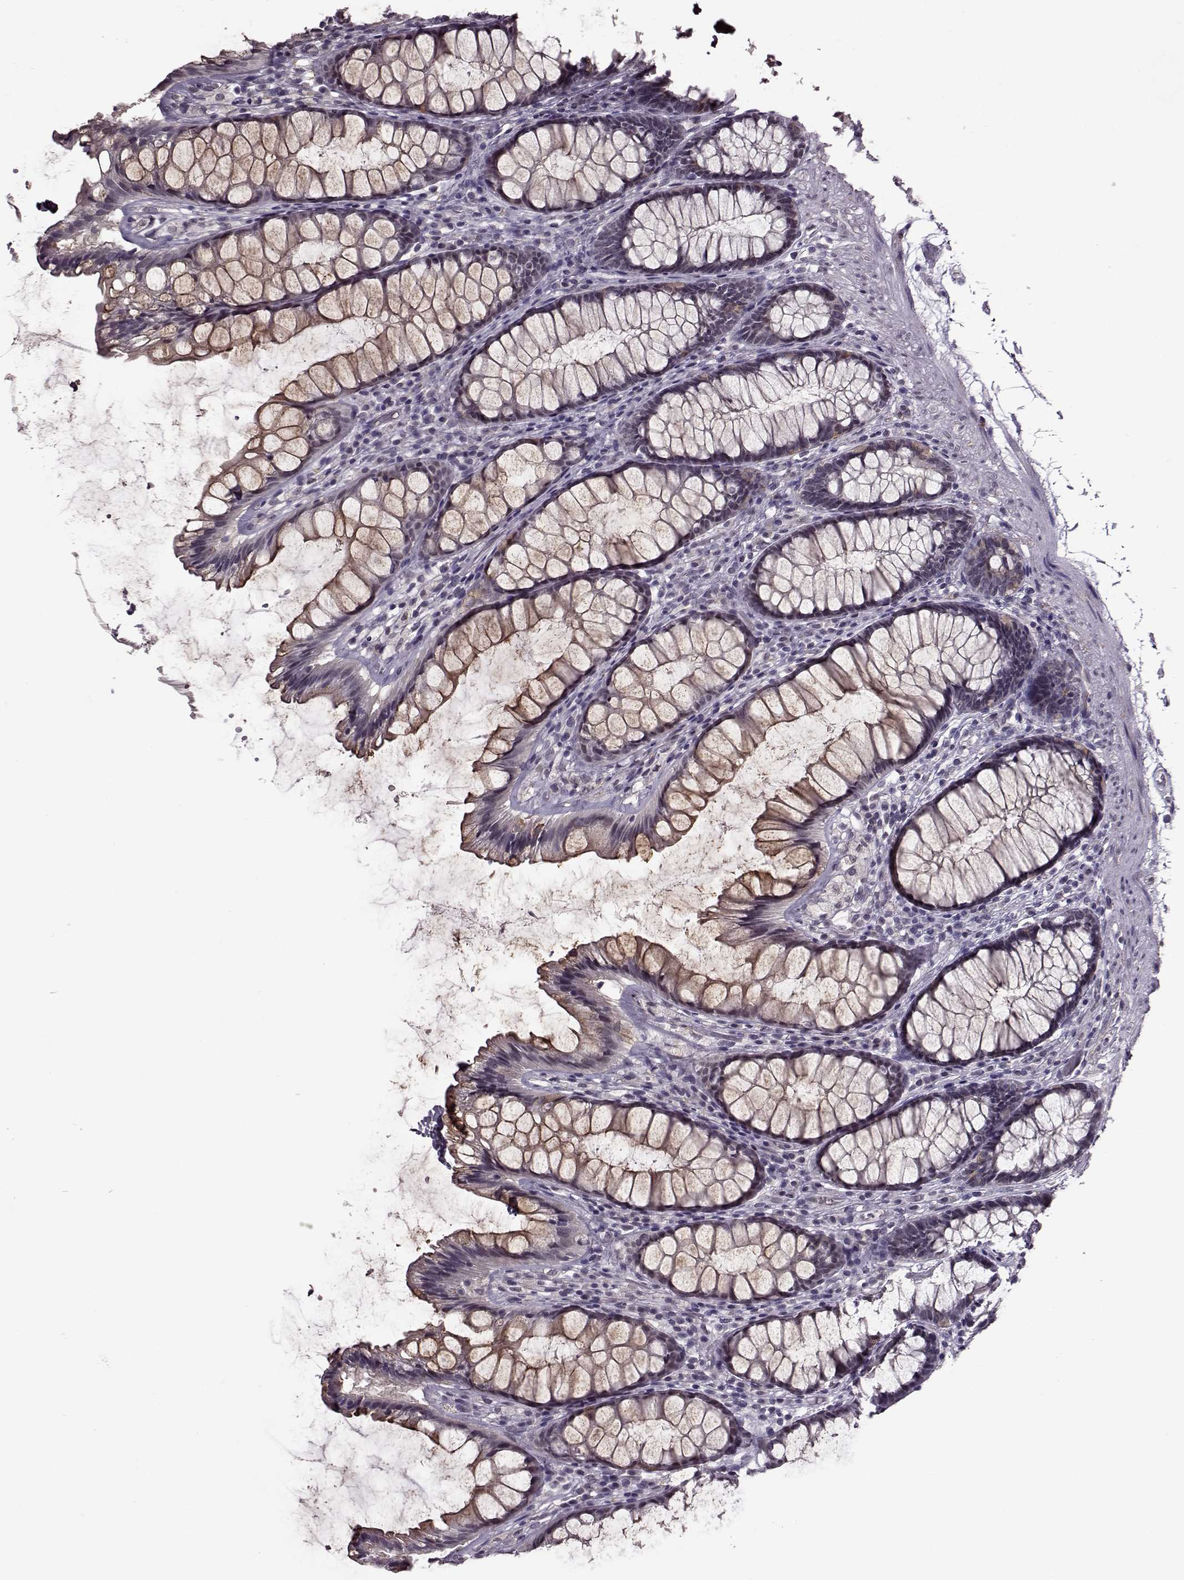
{"staining": {"intensity": "weak", "quantity": "<25%", "location": "cytoplasmic/membranous"}, "tissue": "rectum", "cell_type": "Glandular cells", "image_type": "normal", "snomed": [{"axis": "morphology", "description": "Normal tissue, NOS"}, {"axis": "topography", "description": "Rectum"}], "caption": "IHC micrograph of unremarkable rectum: human rectum stained with DAB reveals no significant protein staining in glandular cells. (Stains: DAB (3,3'-diaminobenzidine) IHC with hematoxylin counter stain, Microscopy: brightfield microscopy at high magnification).", "gene": "STX1A", "patient": {"sex": "male", "age": 72}}